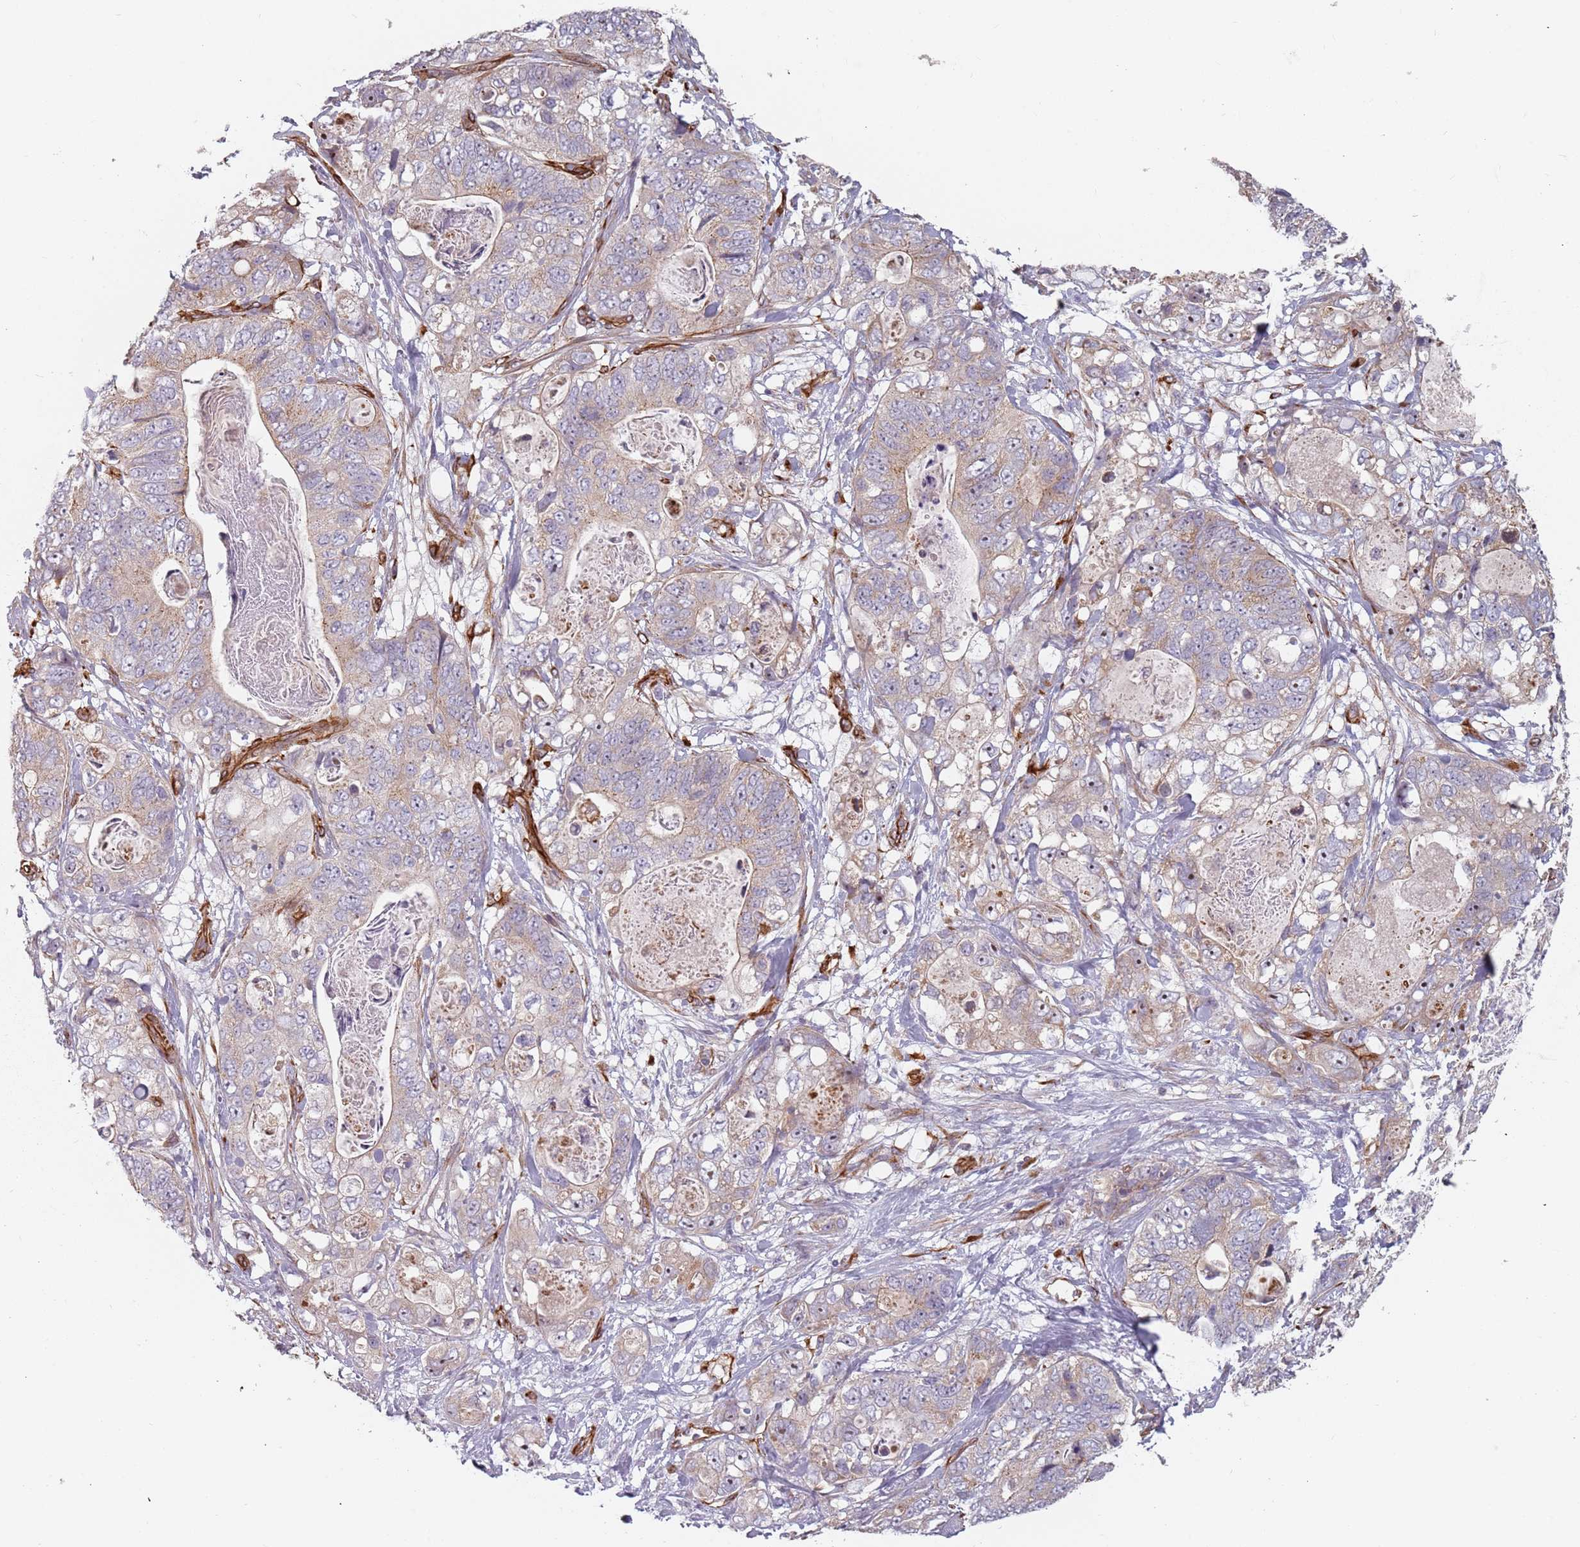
{"staining": {"intensity": "weak", "quantity": ">75%", "location": "cytoplasmic/membranous"}, "tissue": "stomach cancer", "cell_type": "Tumor cells", "image_type": "cancer", "snomed": [{"axis": "morphology", "description": "Normal tissue, NOS"}, {"axis": "morphology", "description": "Adenocarcinoma, NOS"}, {"axis": "topography", "description": "Stomach"}], "caption": "Immunohistochemistry staining of stomach adenocarcinoma, which demonstrates low levels of weak cytoplasmic/membranous staining in about >75% of tumor cells indicating weak cytoplasmic/membranous protein positivity. The staining was performed using DAB (3,3'-diaminobenzidine) (brown) for protein detection and nuclei were counterstained in hematoxylin (blue).", "gene": "GAS2L3", "patient": {"sex": "female", "age": 89}}